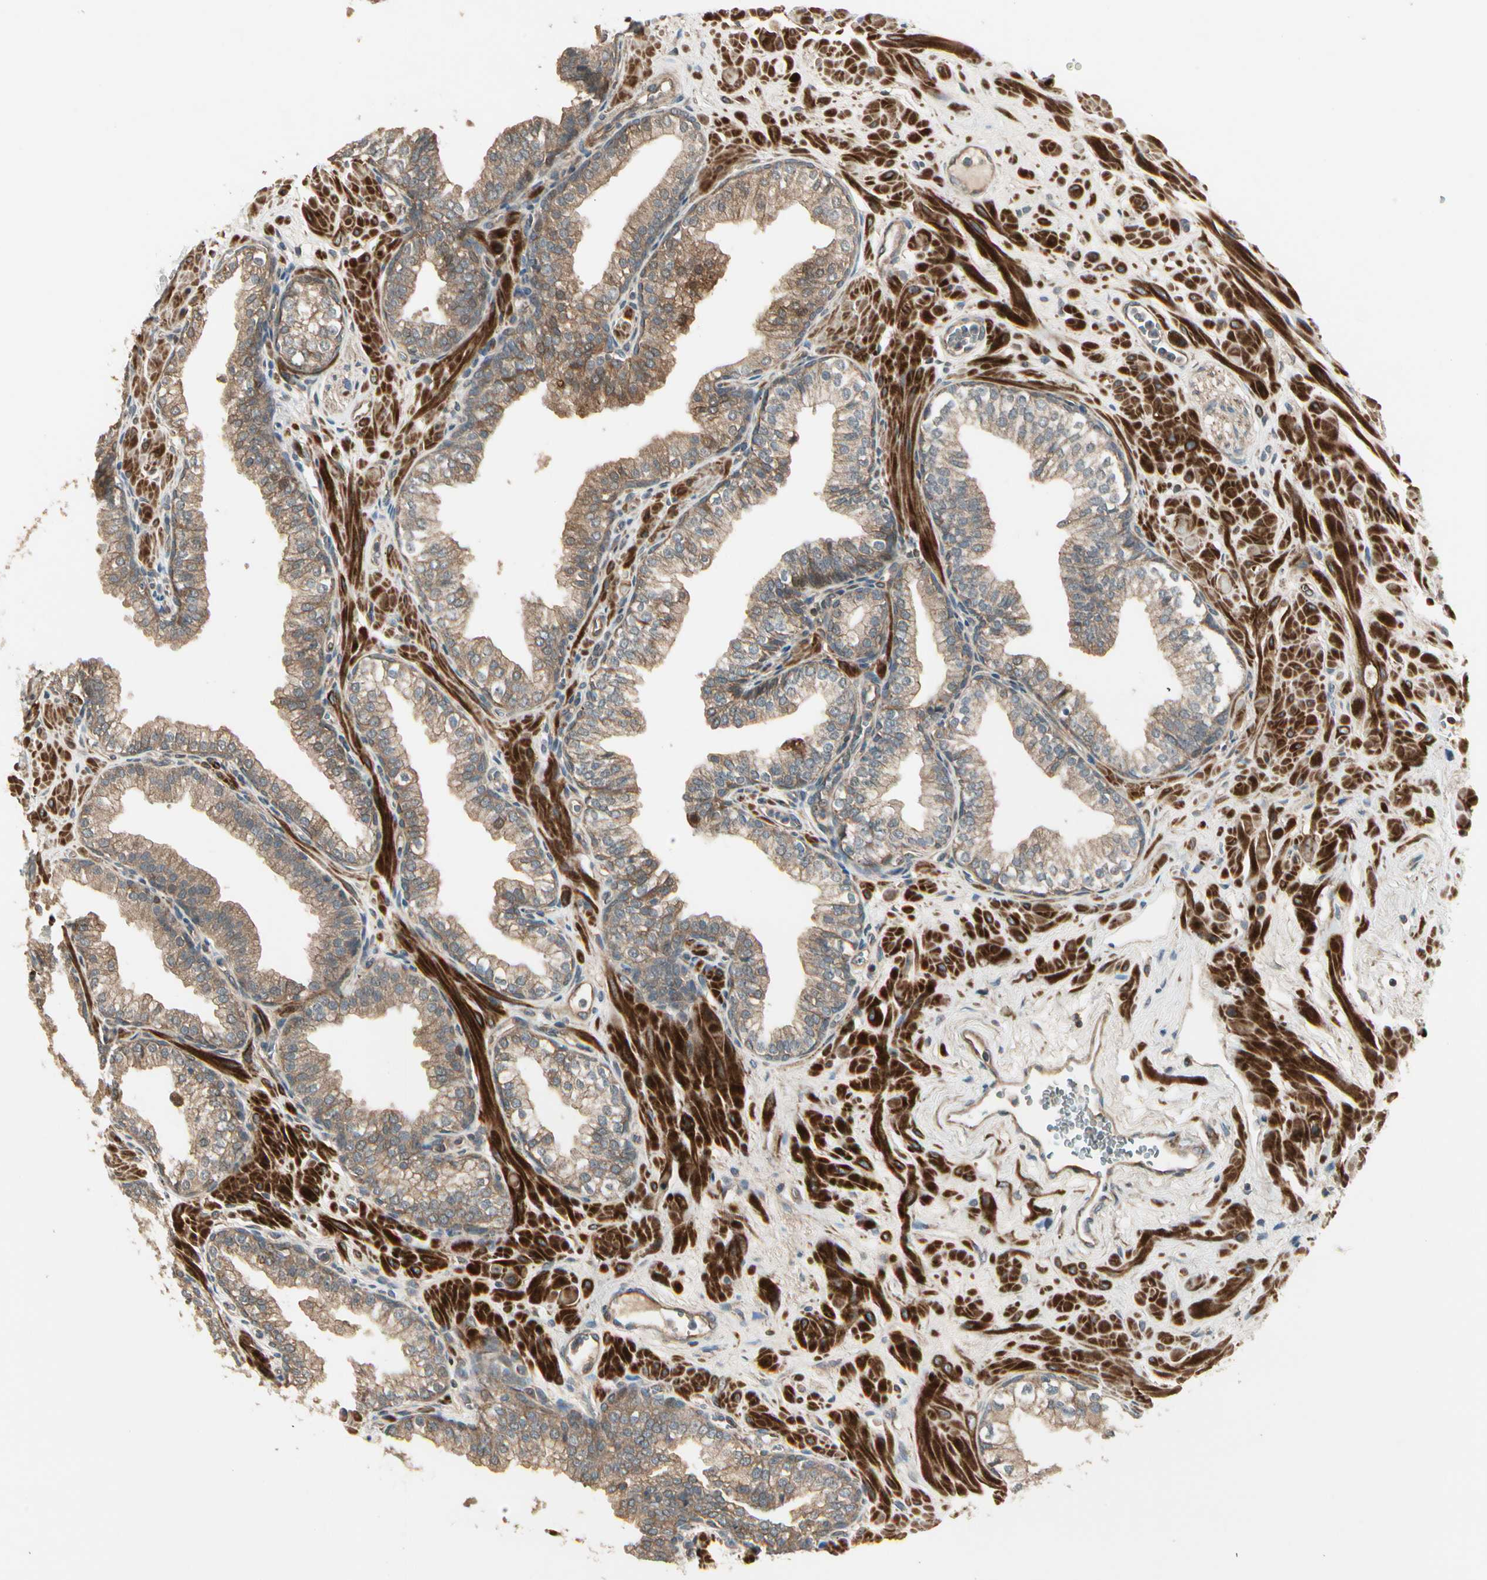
{"staining": {"intensity": "weak", "quantity": ">75%", "location": "cytoplasmic/membranous"}, "tissue": "prostate", "cell_type": "Glandular cells", "image_type": "normal", "snomed": [{"axis": "morphology", "description": "Normal tissue, NOS"}, {"axis": "topography", "description": "Prostate"}], "caption": "IHC histopathology image of normal prostate stained for a protein (brown), which demonstrates low levels of weak cytoplasmic/membranous positivity in approximately >75% of glandular cells.", "gene": "ACVR1", "patient": {"sex": "male", "age": 60}}